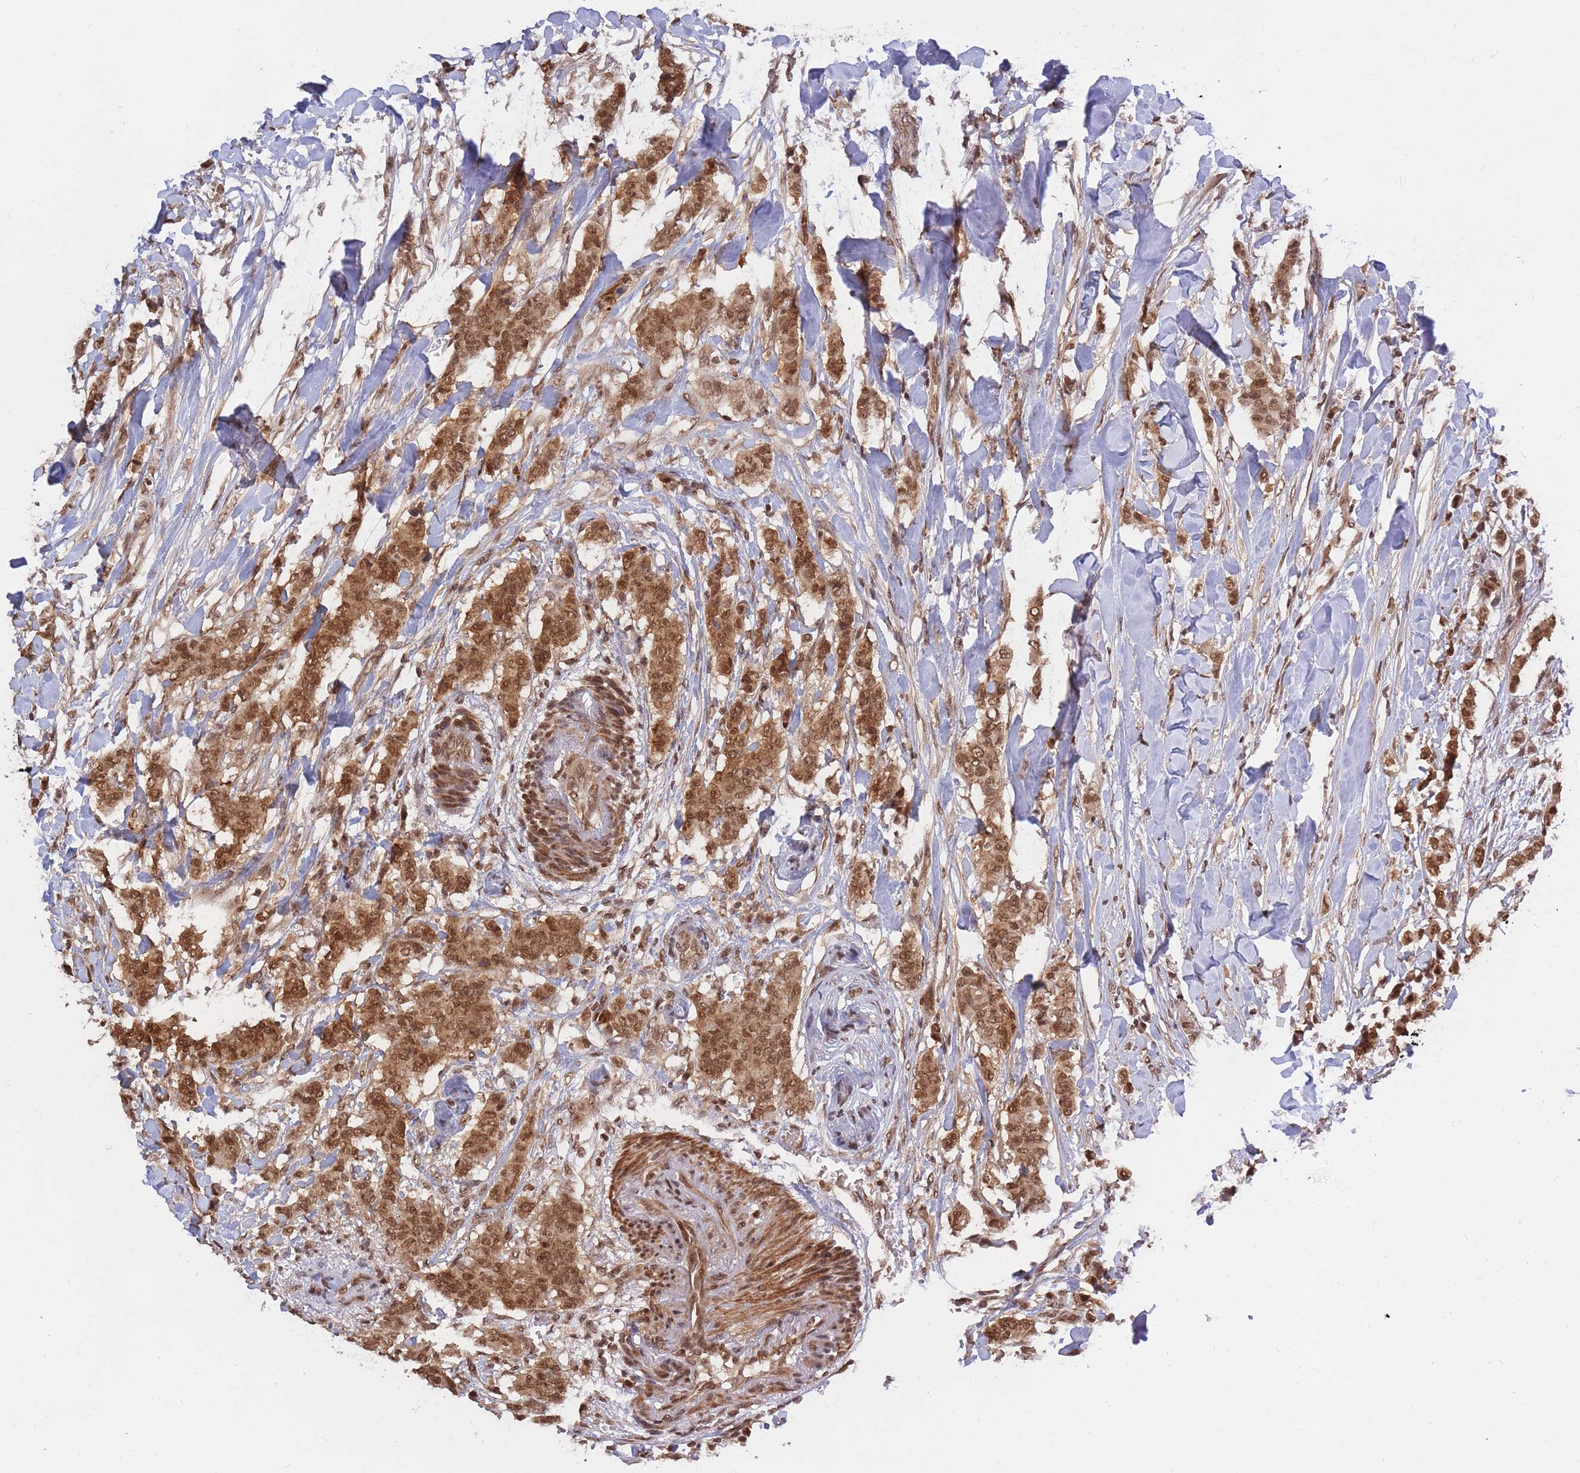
{"staining": {"intensity": "moderate", "quantity": ">75%", "location": "cytoplasmic/membranous,nuclear"}, "tissue": "breast cancer", "cell_type": "Tumor cells", "image_type": "cancer", "snomed": [{"axis": "morphology", "description": "Duct carcinoma"}, {"axis": "topography", "description": "Breast"}], "caption": "The immunohistochemical stain highlights moderate cytoplasmic/membranous and nuclear positivity in tumor cells of intraductal carcinoma (breast) tissue. (DAB (3,3'-diaminobenzidine) IHC, brown staining for protein, blue staining for nuclei).", "gene": "SRA1", "patient": {"sex": "female", "age": 40}}